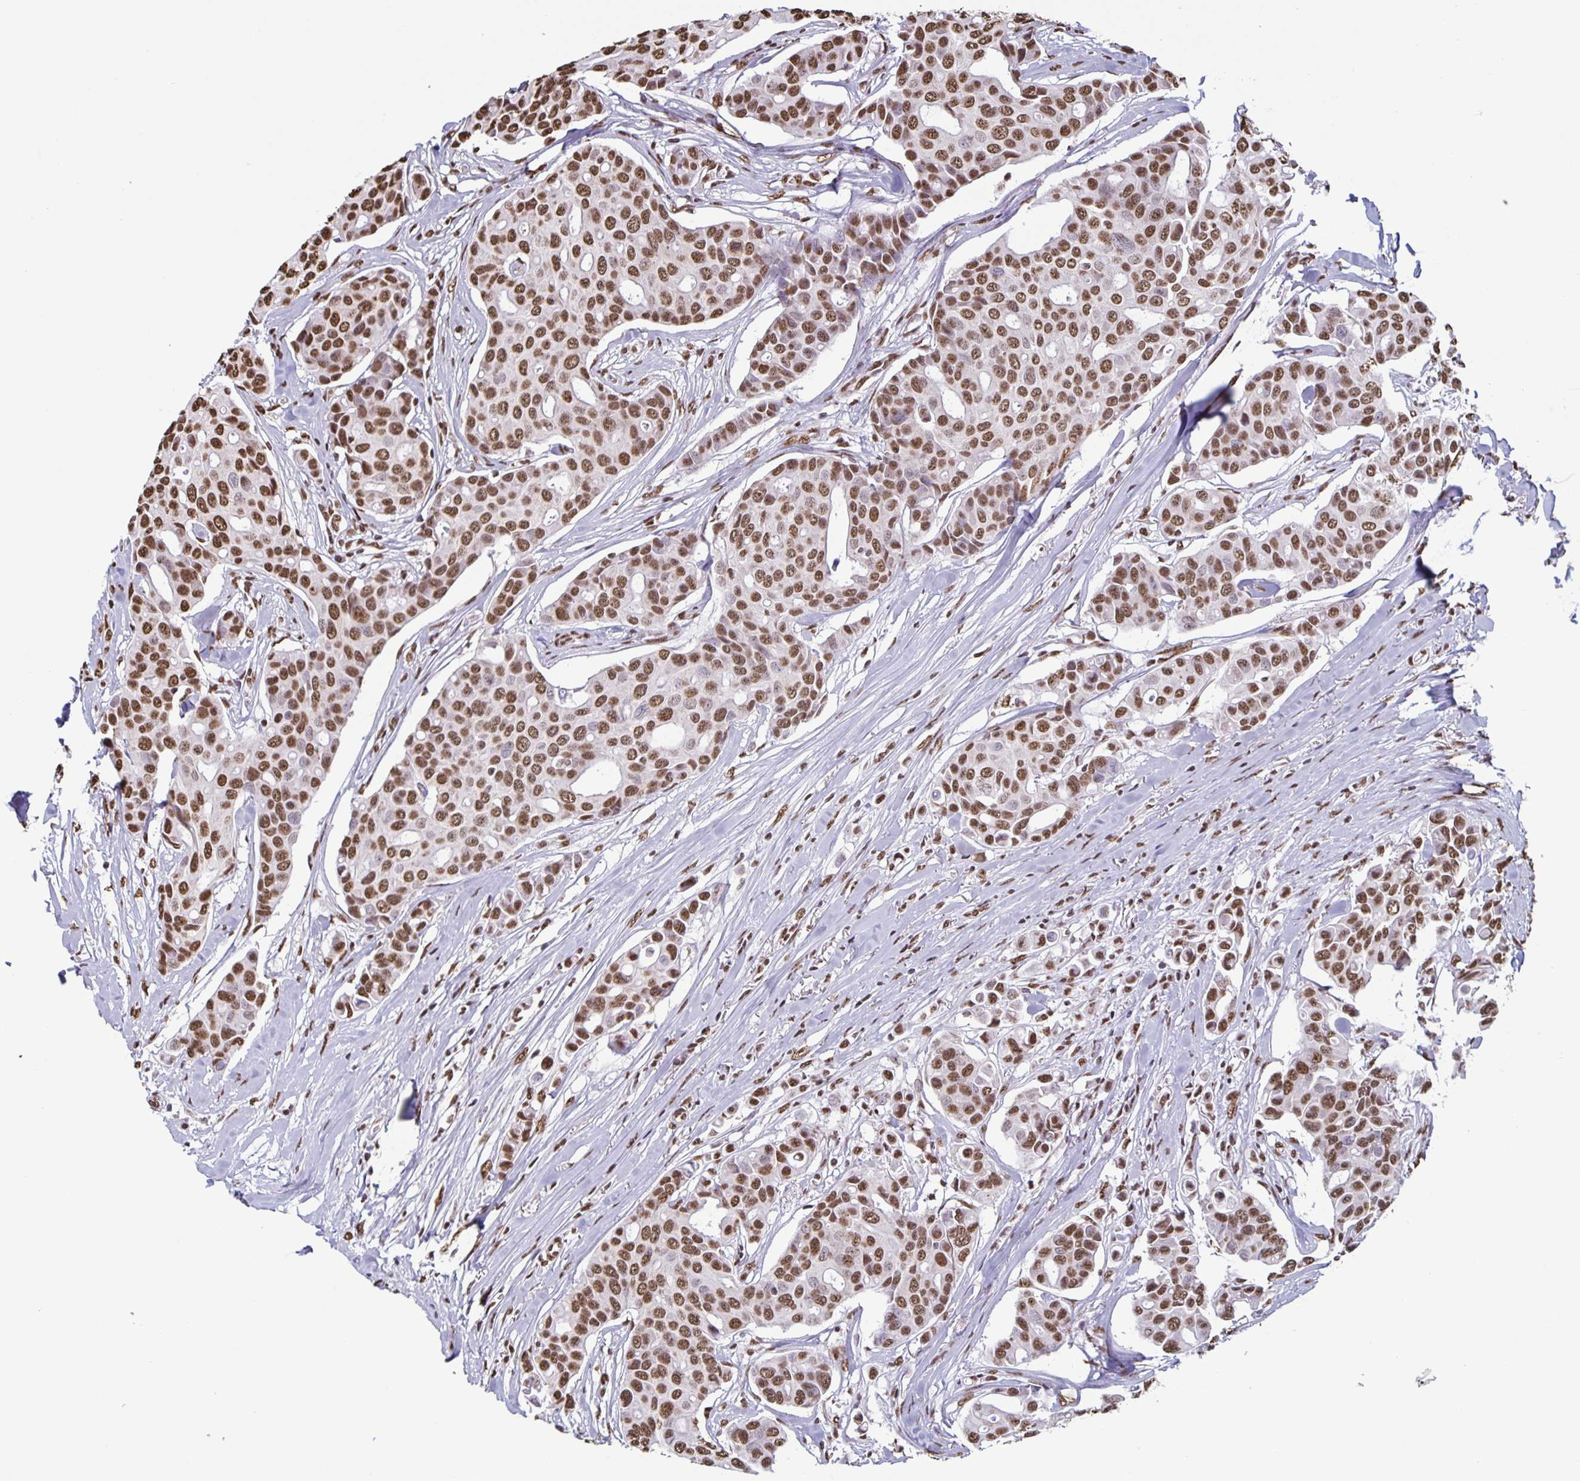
{"staining": {"intensity": "moderate", "quantity": ">75%", "location": "nuclear"}, "tissue": "breast cancer", "cell_type": "Tumor cells", "image_type": "cancer", "snomed": [{"axis": "morphology", "description": "Duct carcinoma"}, {"axis": "topography", "description": "Breast"}], "caption": "The micrograph demonstrates staining of breast cancer, revealing moderate nuclear protein staining (brown color) within tumor cells. Nuclei are stained in blue.", "gene": "DUT", "patient": {"sex": "female", "age": 54}}